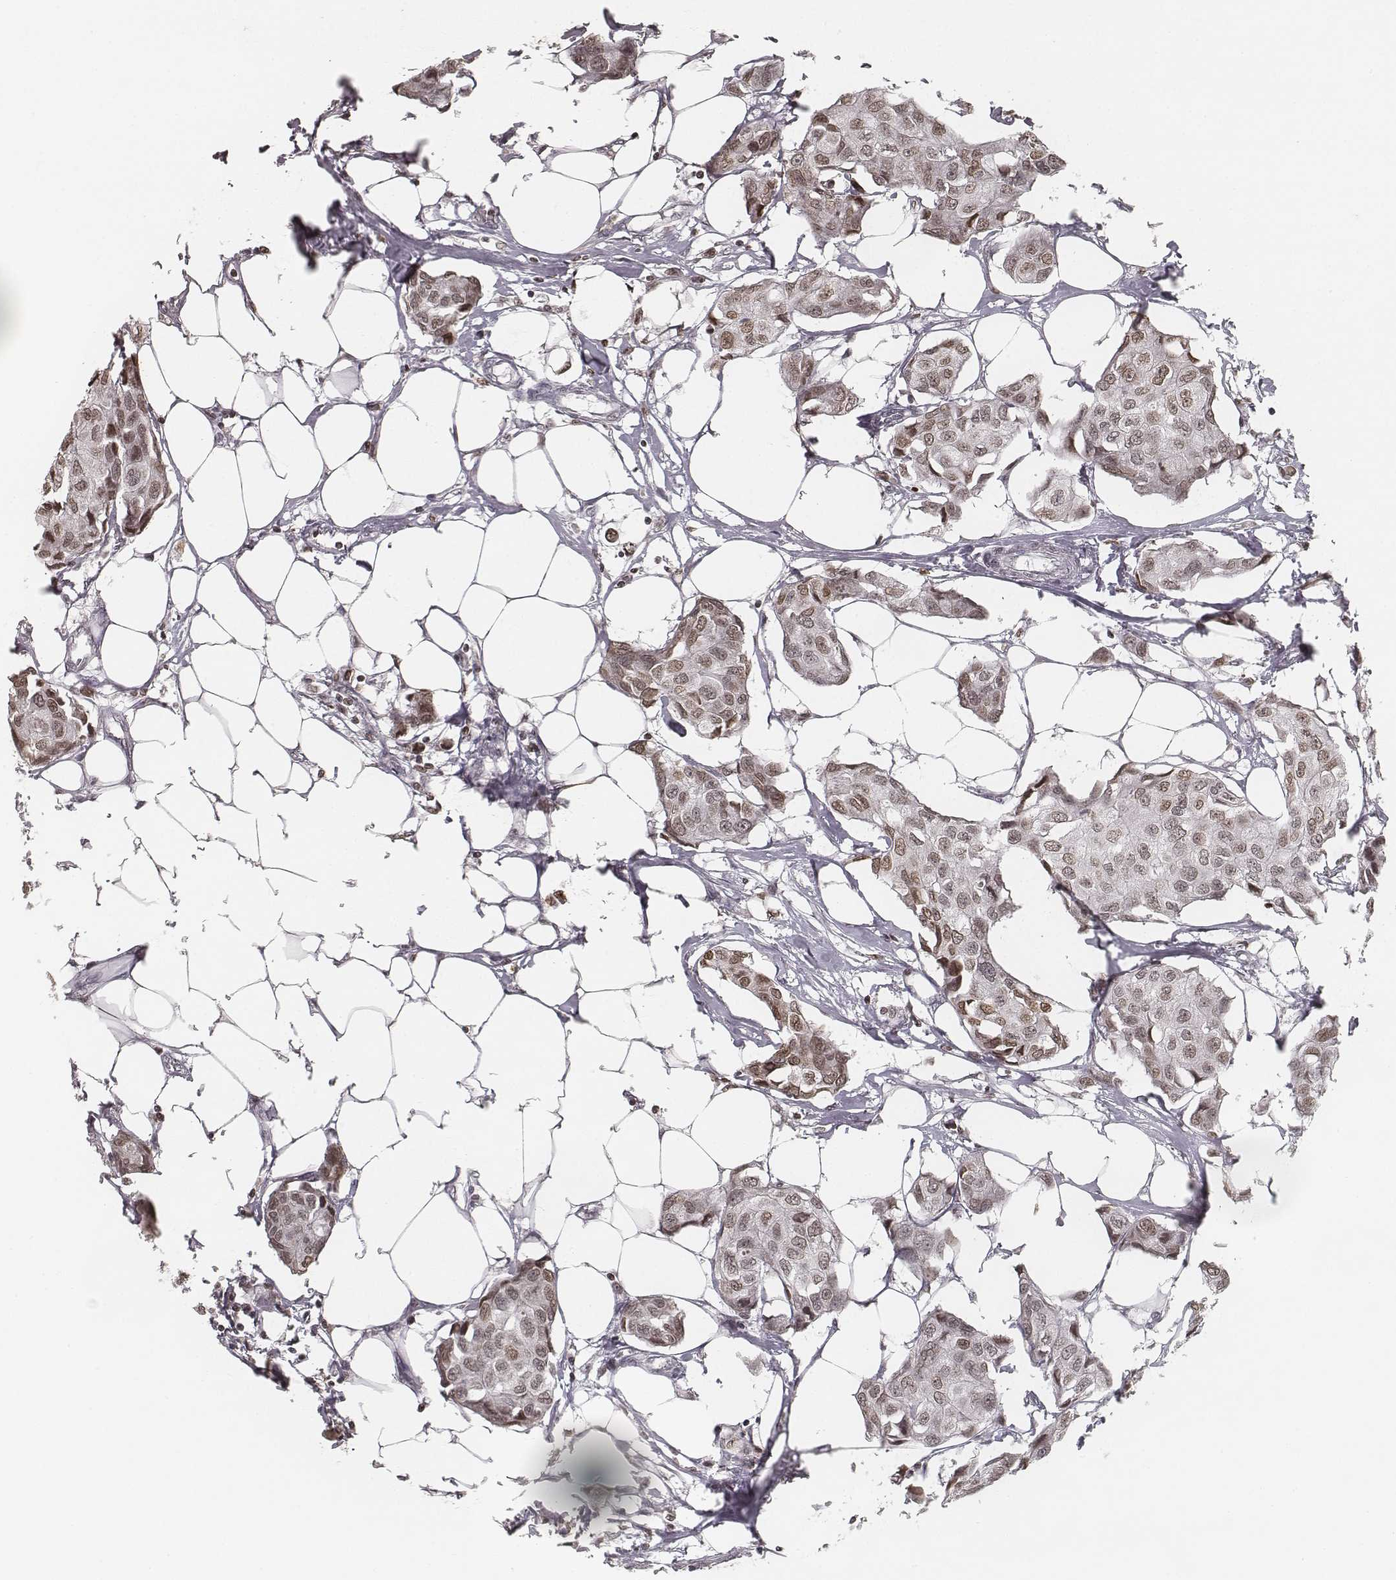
{"staining": {"intensity": "moderate", "quantity": "<25%", "location": "nuclear"}, "tissue": "breast cancer", "cell_type": "Tumor cells", "image_type": "cancer", "snomed": [{"axis": "morphology", "description": "Duct carcinoma"}, {"axis": "topography", "description": "Breast"}], "caption": "A high-resolution histopathology image shows immunohistochemistry (IHC) staining of breast infiltrating ductal carcinoma, which exhibits moderate nuclear positivity in about <25% of tumor cells.", "gene": "HMGA2", "patient": {"sex": "female", "age": 80}}